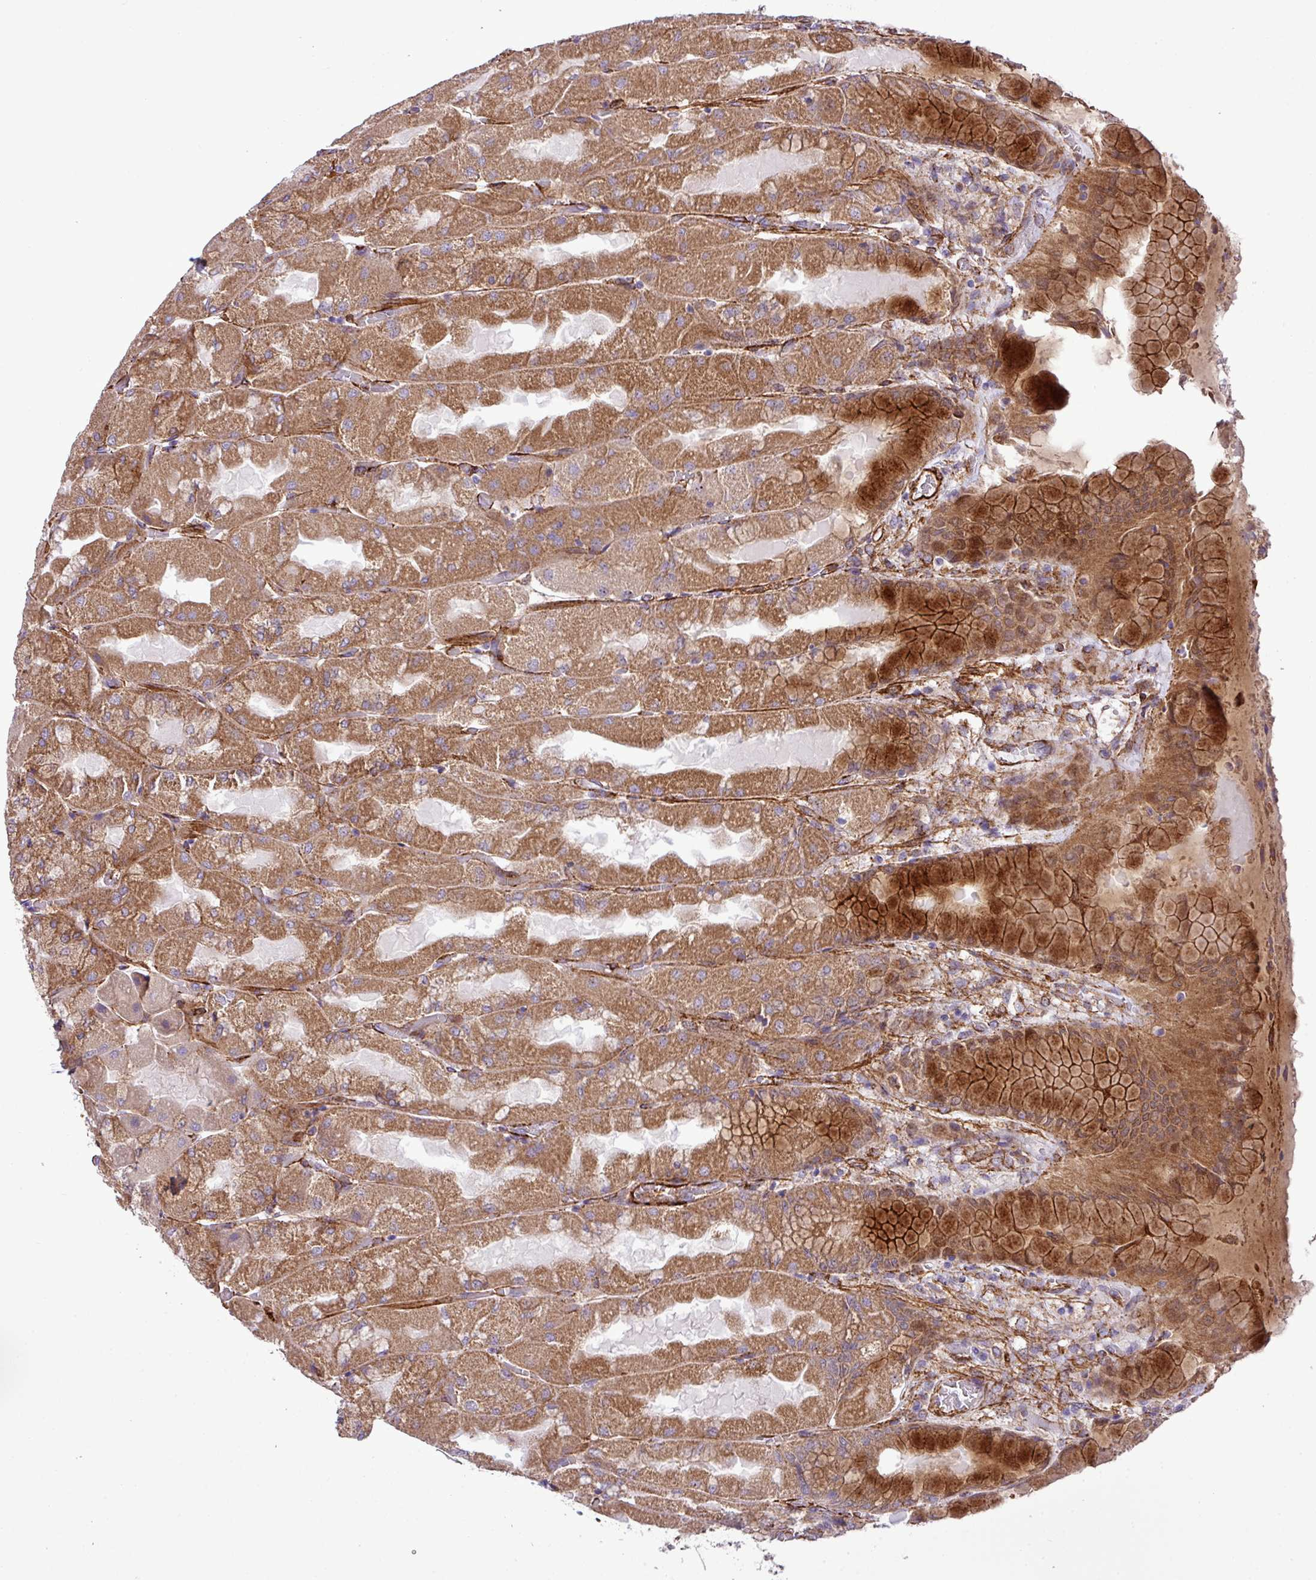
{"staining": {"intensity": "strong", "quantity": ">75%", "location": "cytoplasmic/membranous"}, "tissue": "stomach", "cell_type": "Glandular cells", "image_type": "normal", "snomed": [{"axis": "morphology", "description": "Normal tissue, NOS"}, {"axis": "topography", "description": "Stomach"}], "caption": "Protein staining exhibits strong cytoplasmic/membranous positivity in approximately >75% of glandular cells in benign stomach.", "gene": "FAM47E", "patient": {"sex": "female", "age": 61}}